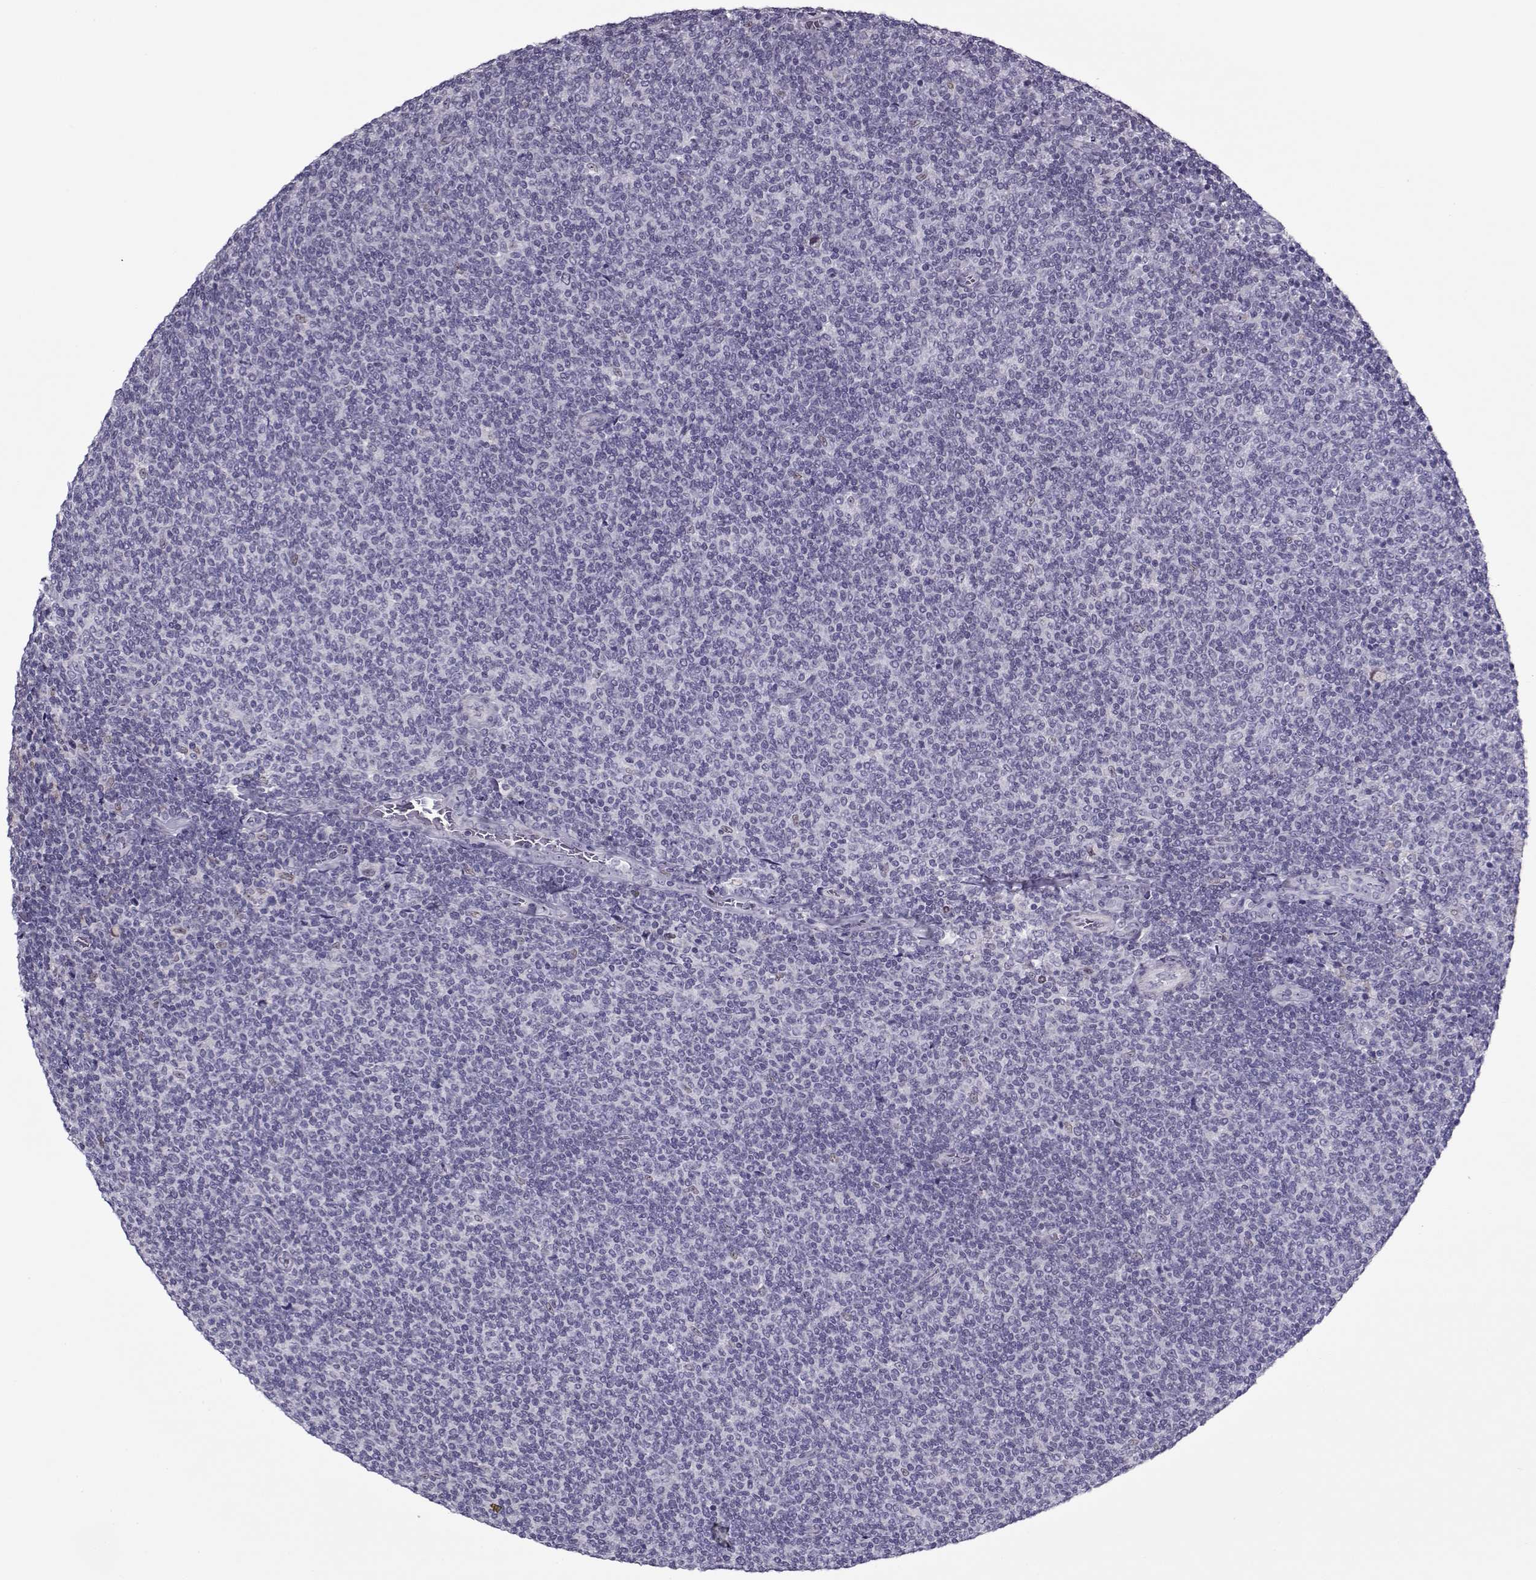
{"staining": {"intensity": "negative", "quantity": "none", "location": "none"}, "tissue": "lymphoma", "cell_type": "Tumor cells", "image_type": "cancer", "snomed": [{"axis": "morphology", "description": "Malignant lymphoma, non-Hodgkin's type, Low grade"}, {"axis": "topography", "description": "Lymph node"}], "caption": "High power microscopy image of an immunohistochemistry photomicrograph of malignant lymphoma, non-Hodgkin's type (low-grade), revealing no significant expression in tumor cells. (DAB immunohistochemistry, high magnification).", "gene": "CIBAR1", "patient": {"sex": "male", "age": 52}}